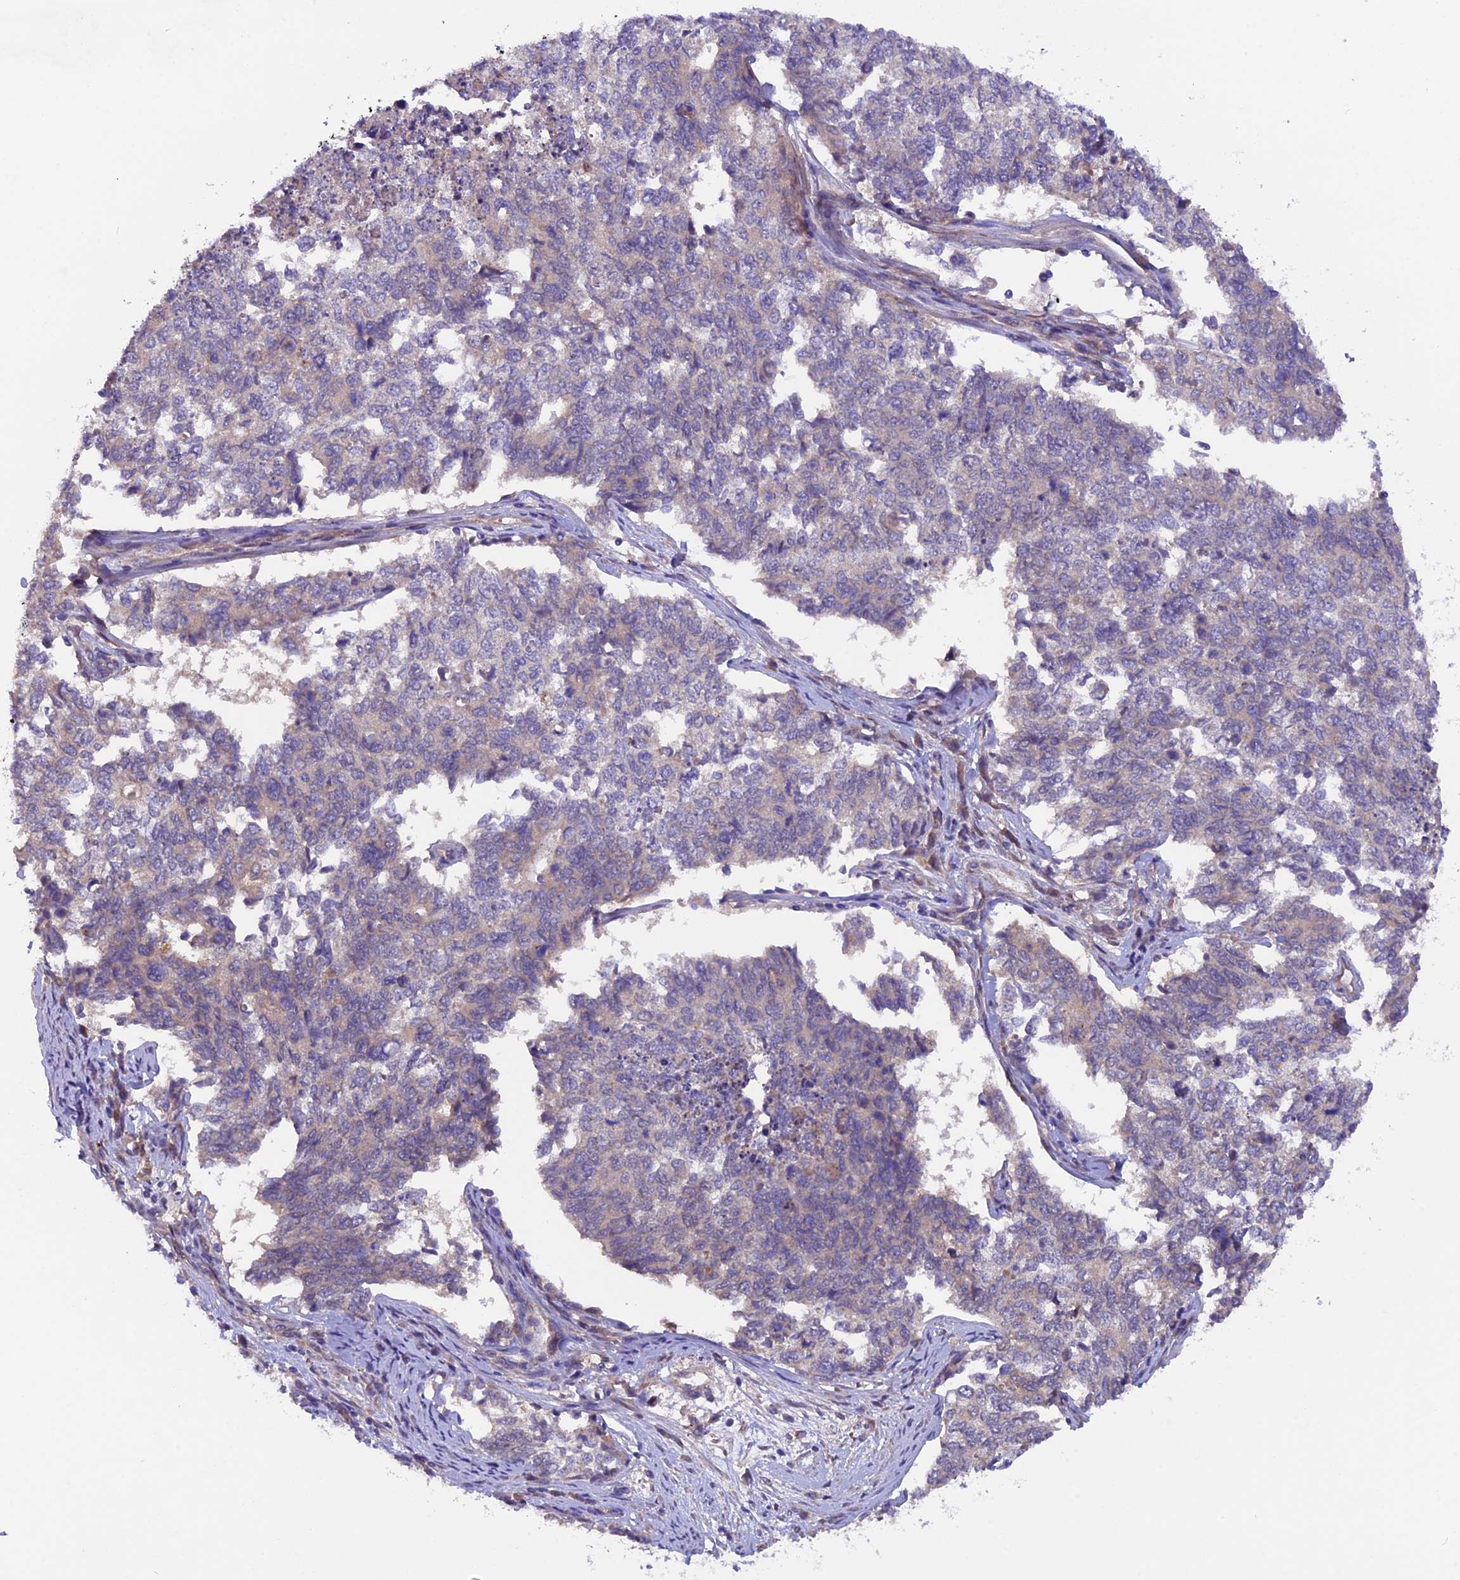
{"staining": {"intensity": "negative", "quantity": "none", "location": "none"}, "tissue": "cervical cancer", "cell_type": "Tumor cells", "image_type": "cancer", "snomed": [{"axis": "morphology", "description": "Squamous cell carcinoma, NOS"}, {"axis": "topography", "description": "Cervix"}], "caption": "This is an immunohistochemistry (IHC) histopathology image of cervical cancer. There is no positivity in tumor cells.", "gene": "CCDC9B", "patient": {"sex": "female", "age": 63}}